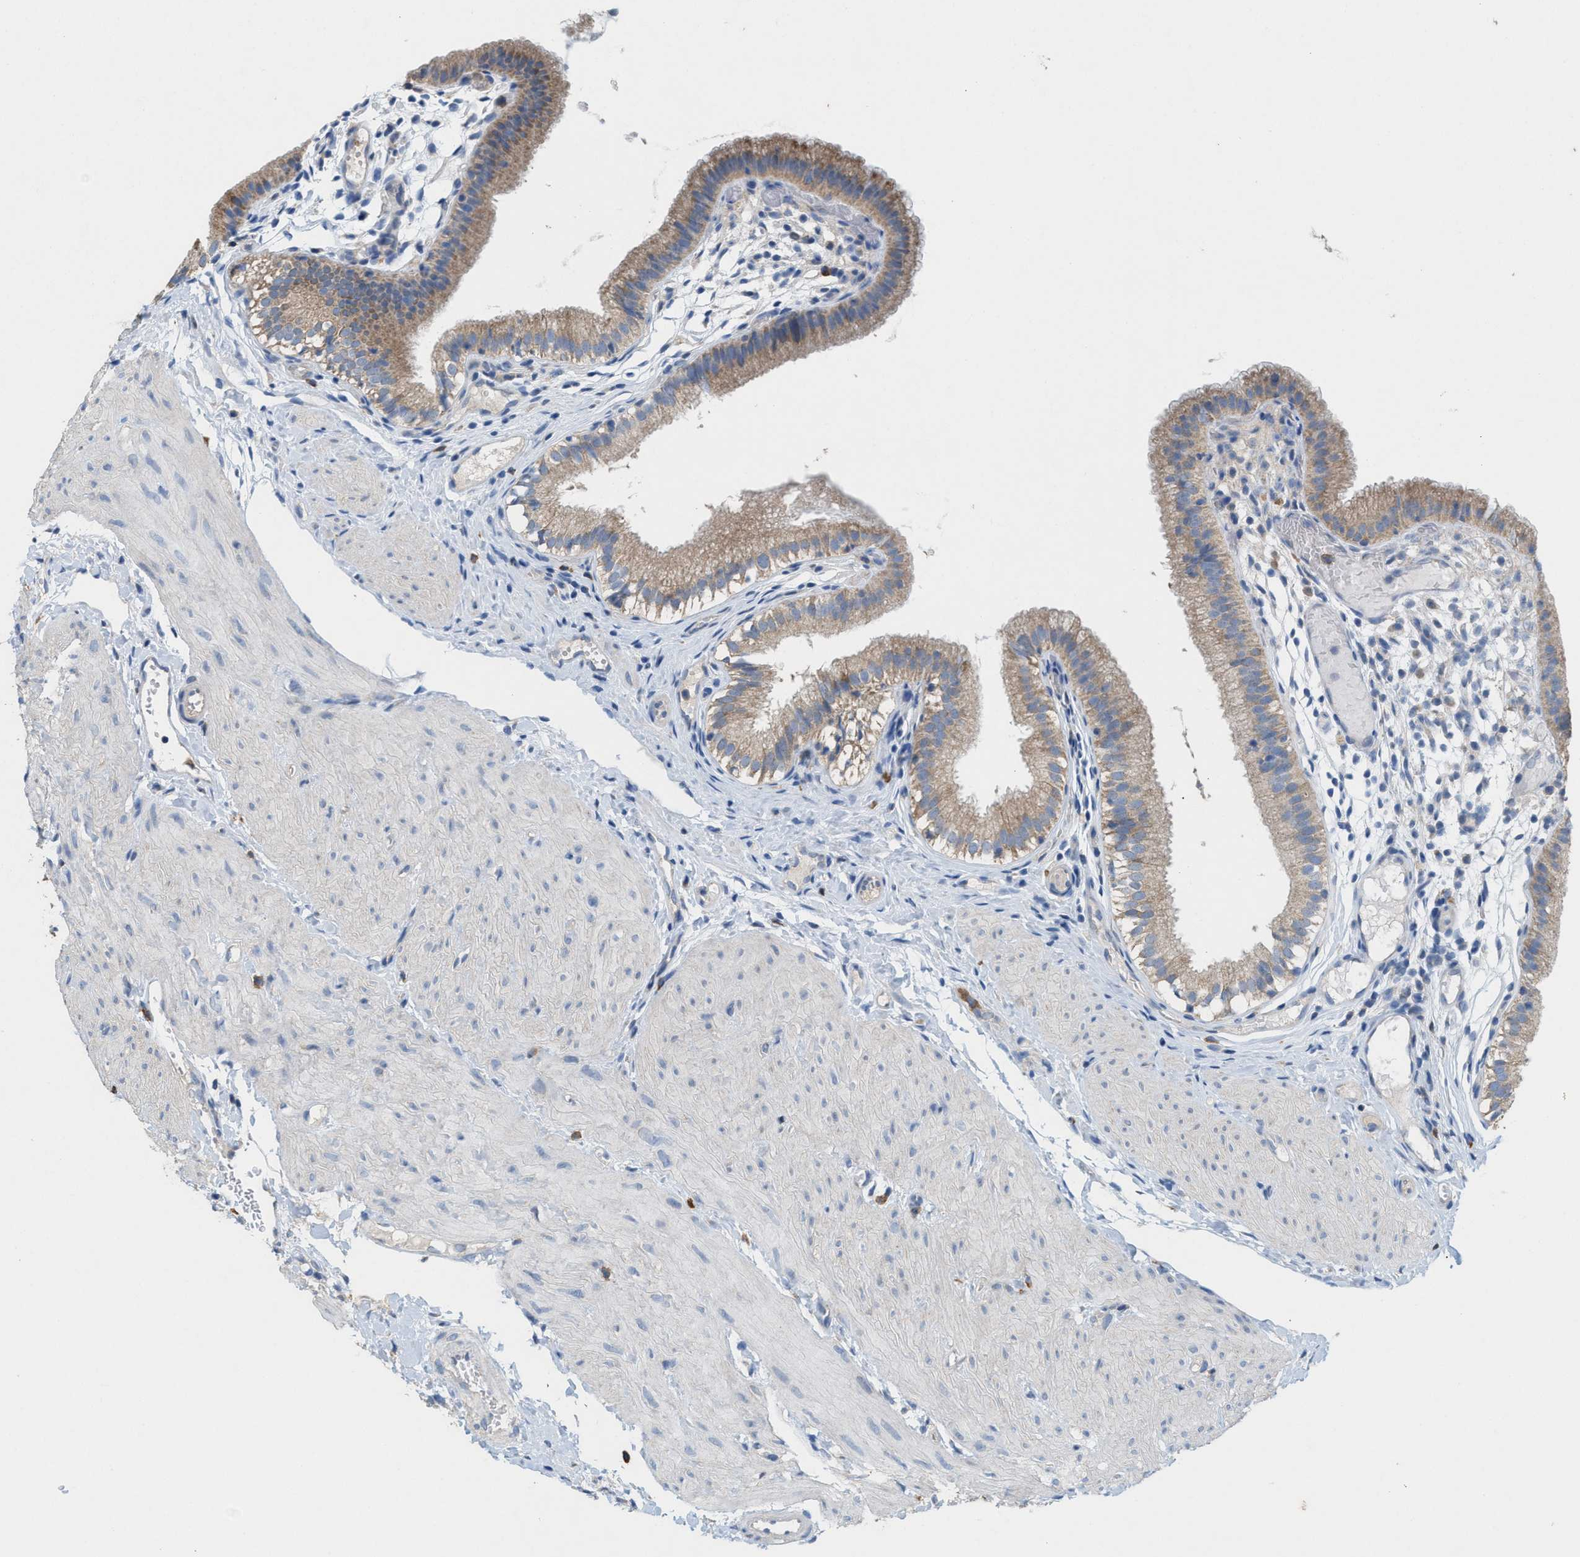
{"staining": {"intensity": "moderate", "quantity": ">75%", "location": "cytoplasmic/membranous"}, "tissue": "gallbladder", "cell_type": "Glandular cells", "image_type": "normal", "snomed": [{"axis": "morphology", "description": "Normal tissue, NOS"}, {"axis": "topography", "description": "Gallbladder"}], "caption": "This is a photomicrograph of immunohistochemistry staining of unremarkable gallbladder, which shows moderate positivity in the cytoplasmic/membranous of glandular cells.", "gene": "DYNC2I1", "patient": {"sex": "female", "age": 26}}